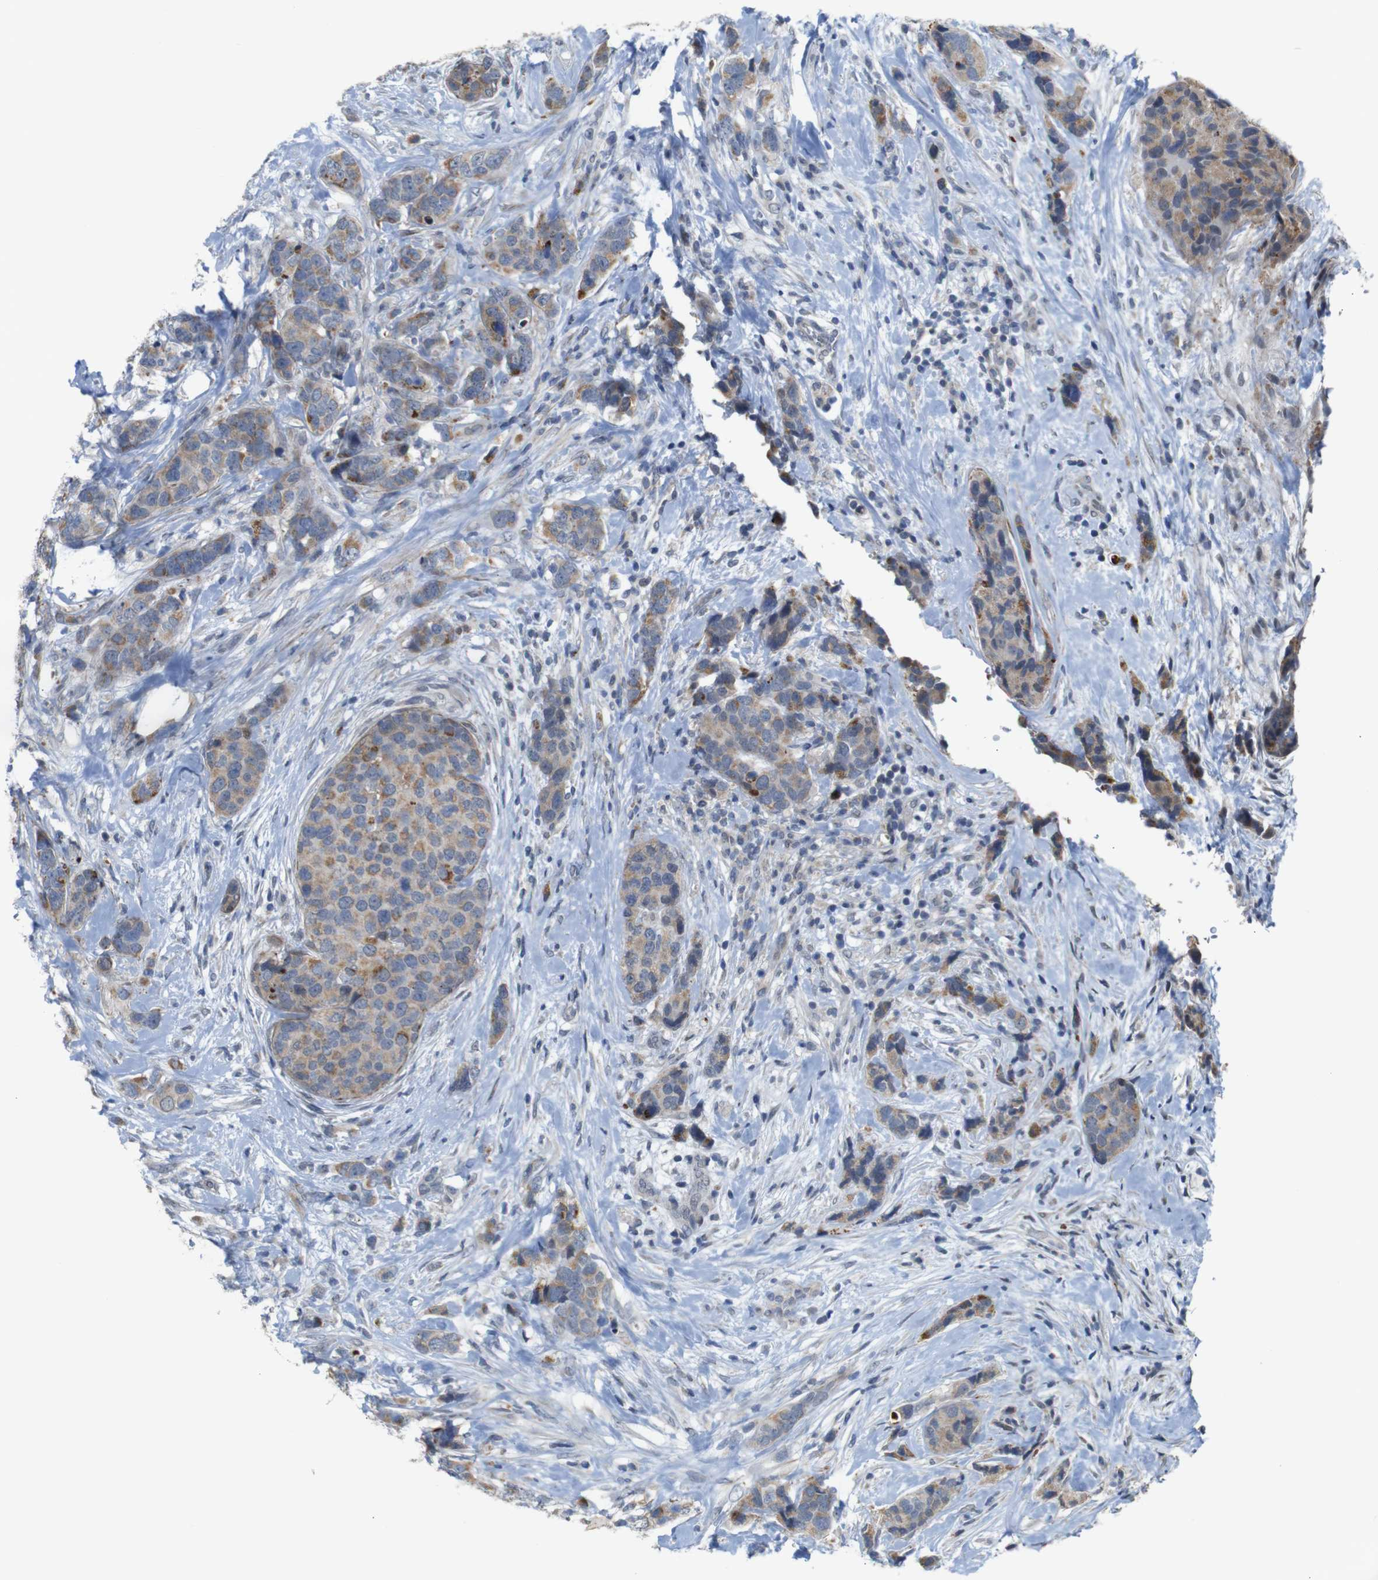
{"staining": {"intensity": "weak", "quantity": ">75%", "location": "cytoplasmic/membranous"}, "tissue": "breast cancer", "cell_type": "Tumor cells", "image_type": "cancer", "snomed": [{"axis": "morphology", "description": "Lobular carcinoma"}, {"axis": "topography", "description": "Breast"}], "caption": "Lobular carcinoma (breast) stained with DAB immunohistochemistry reveals low levels of weak cytoplasmic/membranous positivity in approximately >75% of tumor cells.", "gene": "ATP7B", "patient": {"sex": "female", "age": 59}}